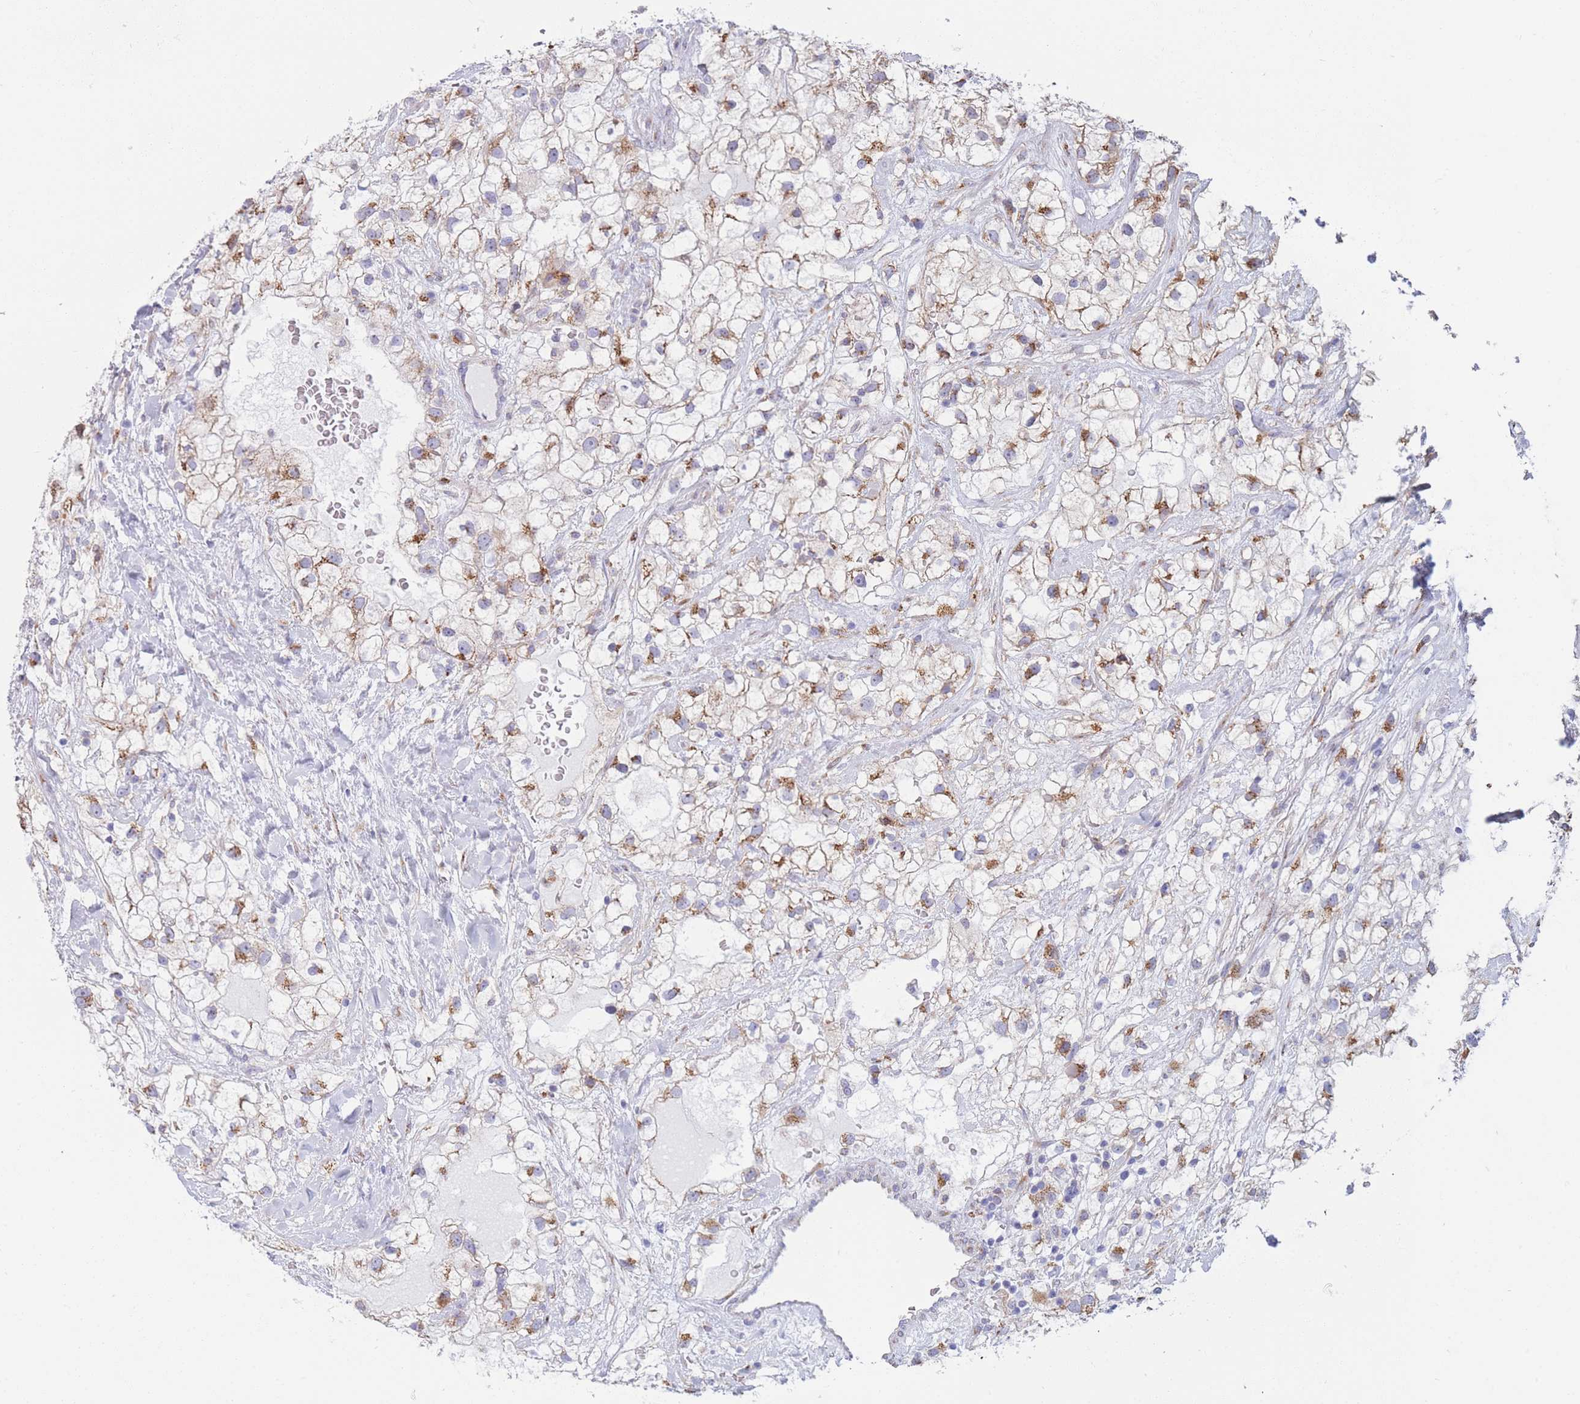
{"staining": {"intensity": "moderate", "quantity": ">75%", "location": "cytoplasmic/membranous"}, "tissue": "renal cancer", "cell_type": "Tumor cells", "image_type": "cancer", "snomed": [{"axis": "morphology", "description": "Adenocarcinoma, NOS"}, {"axis": "topography", "description": "Kidney"}], "caption": "Immunohistochemistry (IHC) (DAB (3,3'-diaminobenzidine)) staining of renal cancer (adenocarcinoma) displays moderate cytoplasmic/membranous protein positivity in approximately >75% of tumor cells.", "gene": "MRPL30", "patient": {"sex": "male", "age": 59}}